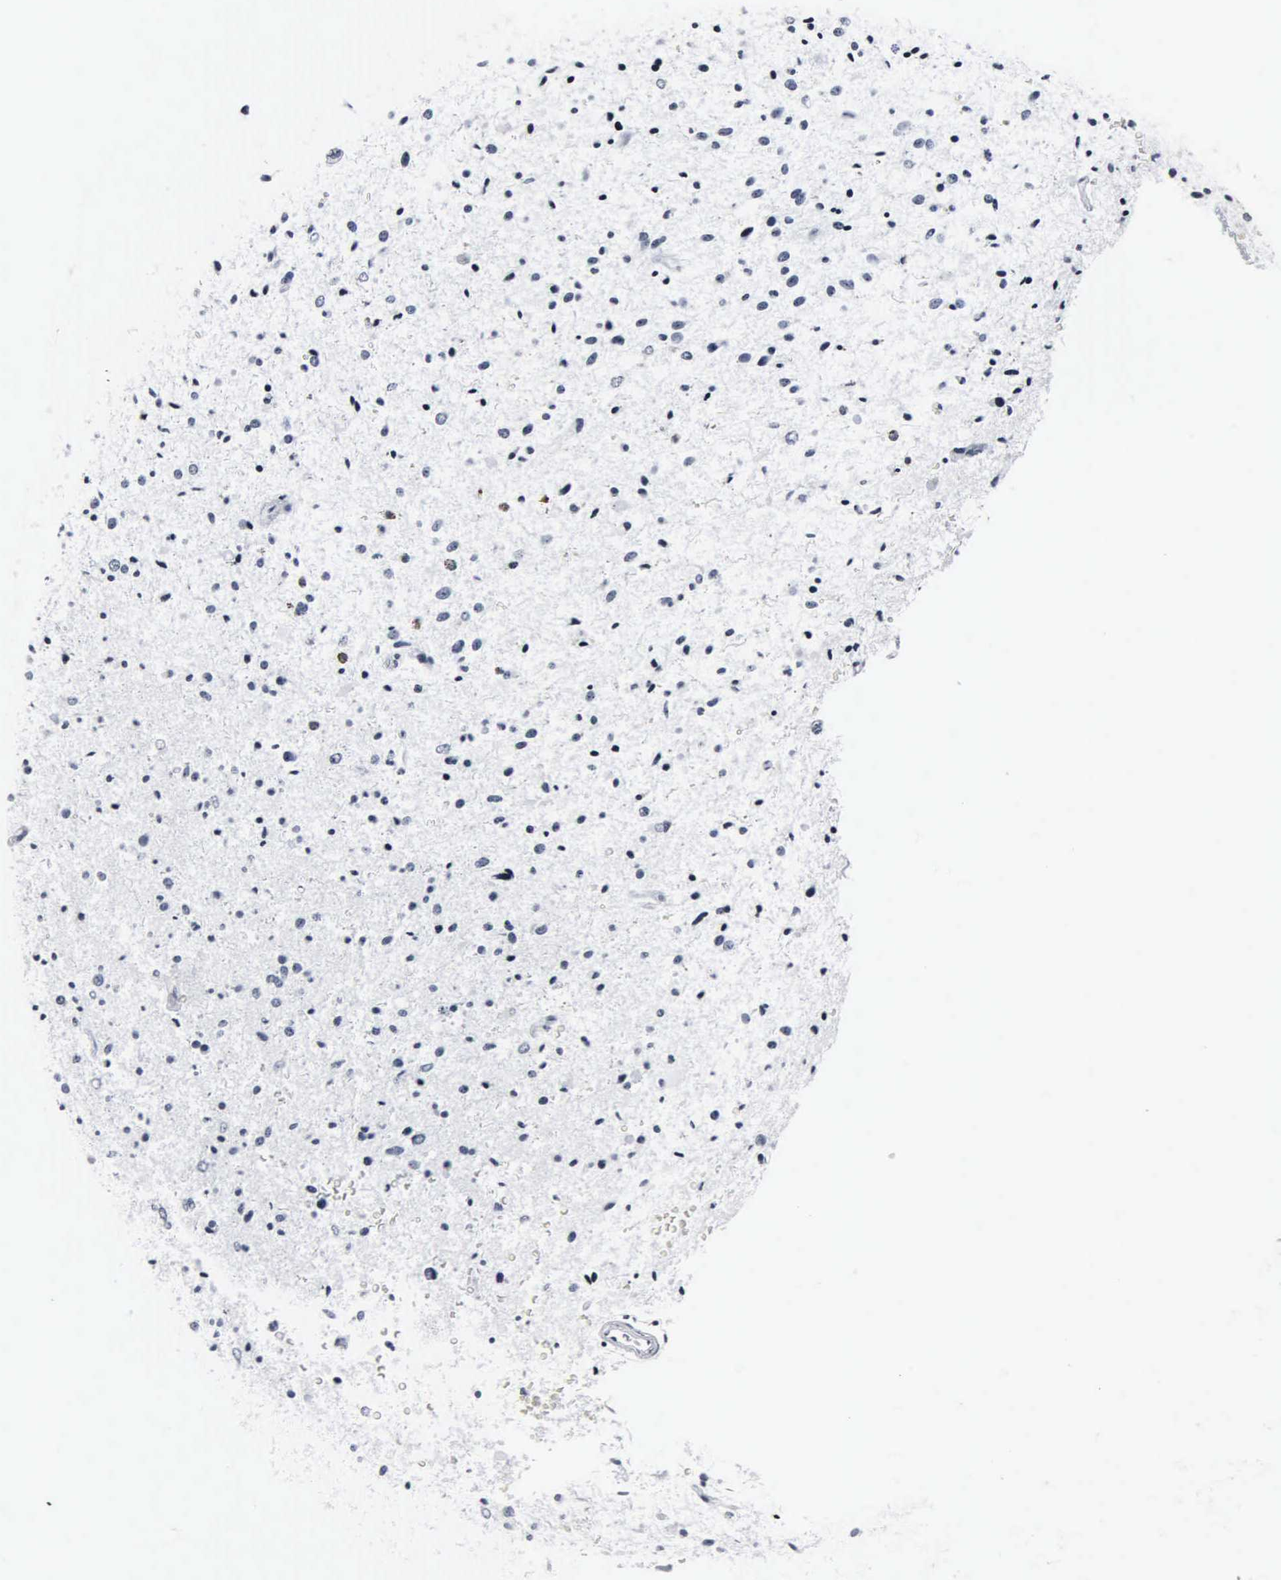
{"staining": {"intensity": "negative", "quantity": "none", "location": "none"}, "tissue": "glioma", "cell_type": "Tumor cells", "image_type": "cancer", "snomed": [{"axis": "morphology", "description": "Glioma, malignant, Low grade"}, {"axis": "topography", "description": "Brain"}], "caption": "DAB immunohistochemical staining of human glioma exhibits no significant positivity in tumor cells. The staining was performed using DAB (3,3'-diaminobenzidine) to visualize the protein expression in brown, while the nuclei were stained in blue with hematoxylin (Magnification: 20x).", "gene": "DGCR2", "patient": {"sex": "female", "age": 46}}